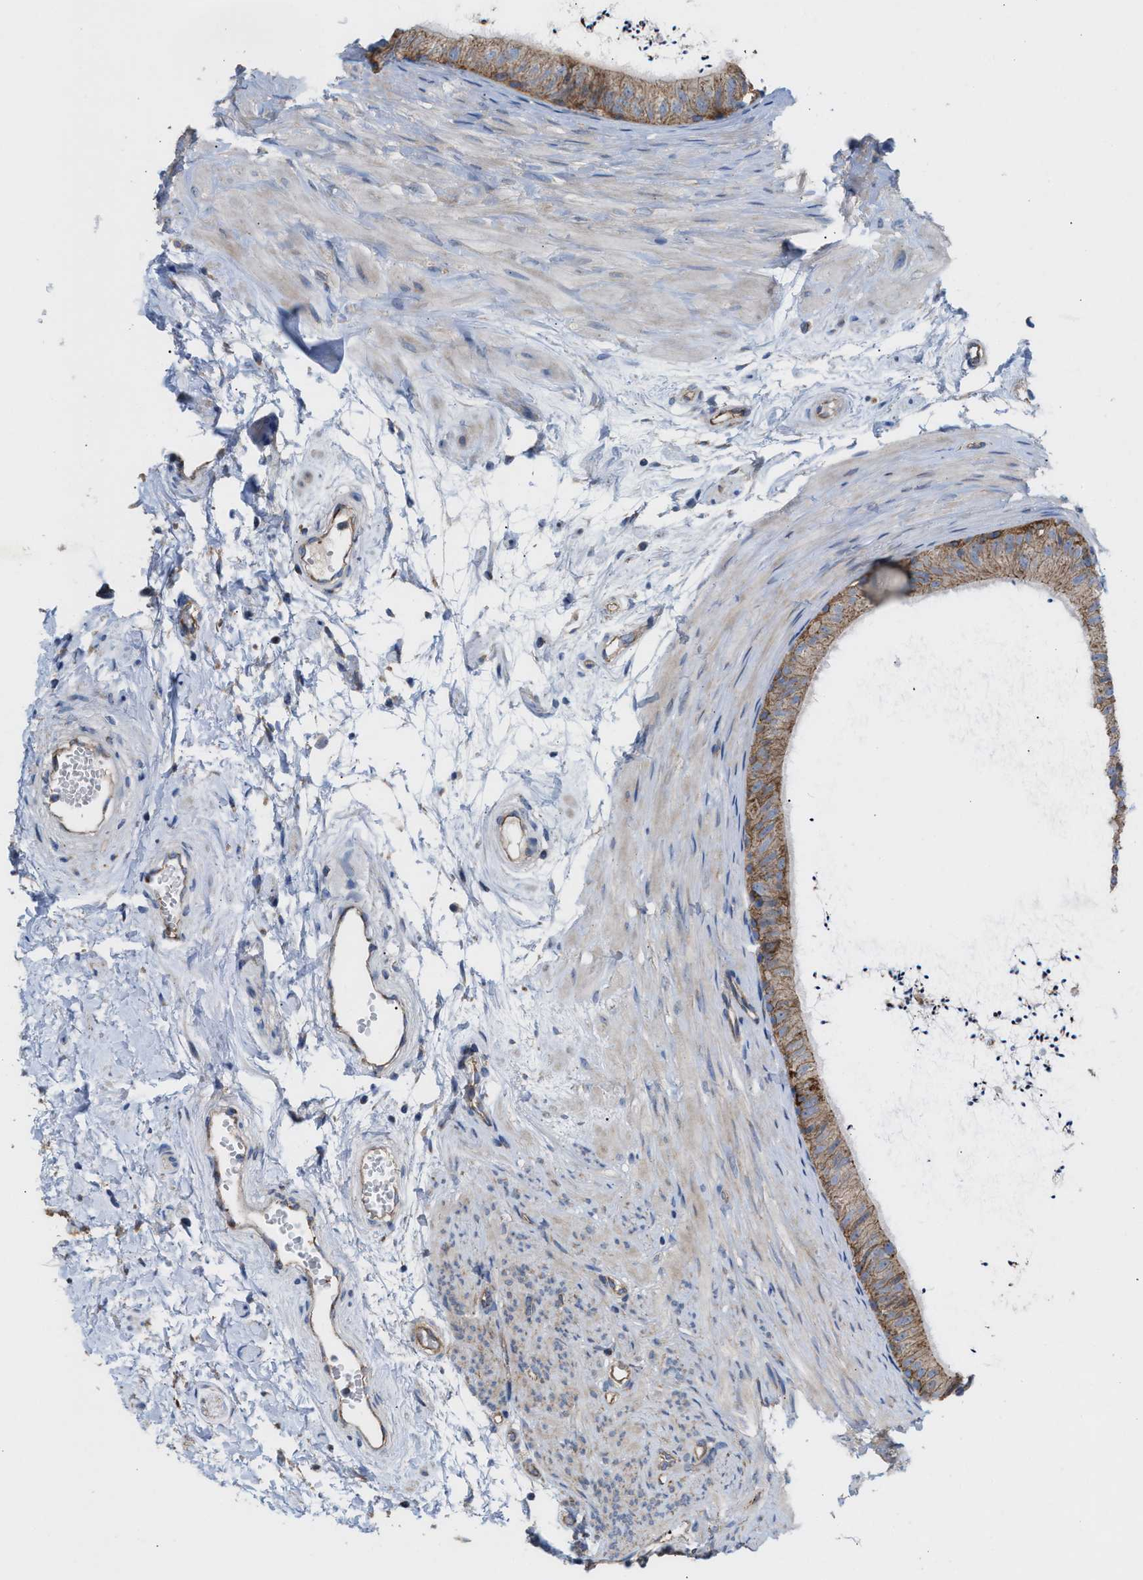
{"staining": {"intensity": "moderate", "quantity": ">75%", "location": "cytoplasmic/membranous"}, "tissue": "epididymis", "cell_type": "Glandular cells", "image_type": "normal", "snomed": [{"axis": "morphology", "description": "Normal tissue, NOS"}, {"axis": "topography", "description": "Epididymis"}], "caption": "Immunohistochemistry histopathology image of unremarkable epididymis: human epididymis stained using IHC demonstrates medium levels of moderate protein expression localized specifically in the cytoplasmic/membranous of glandular cells, appearing as a cytoplasmic/membranous brown color.", "gene": "OXSM", "patient": {"sex": "male", "age": 56}}